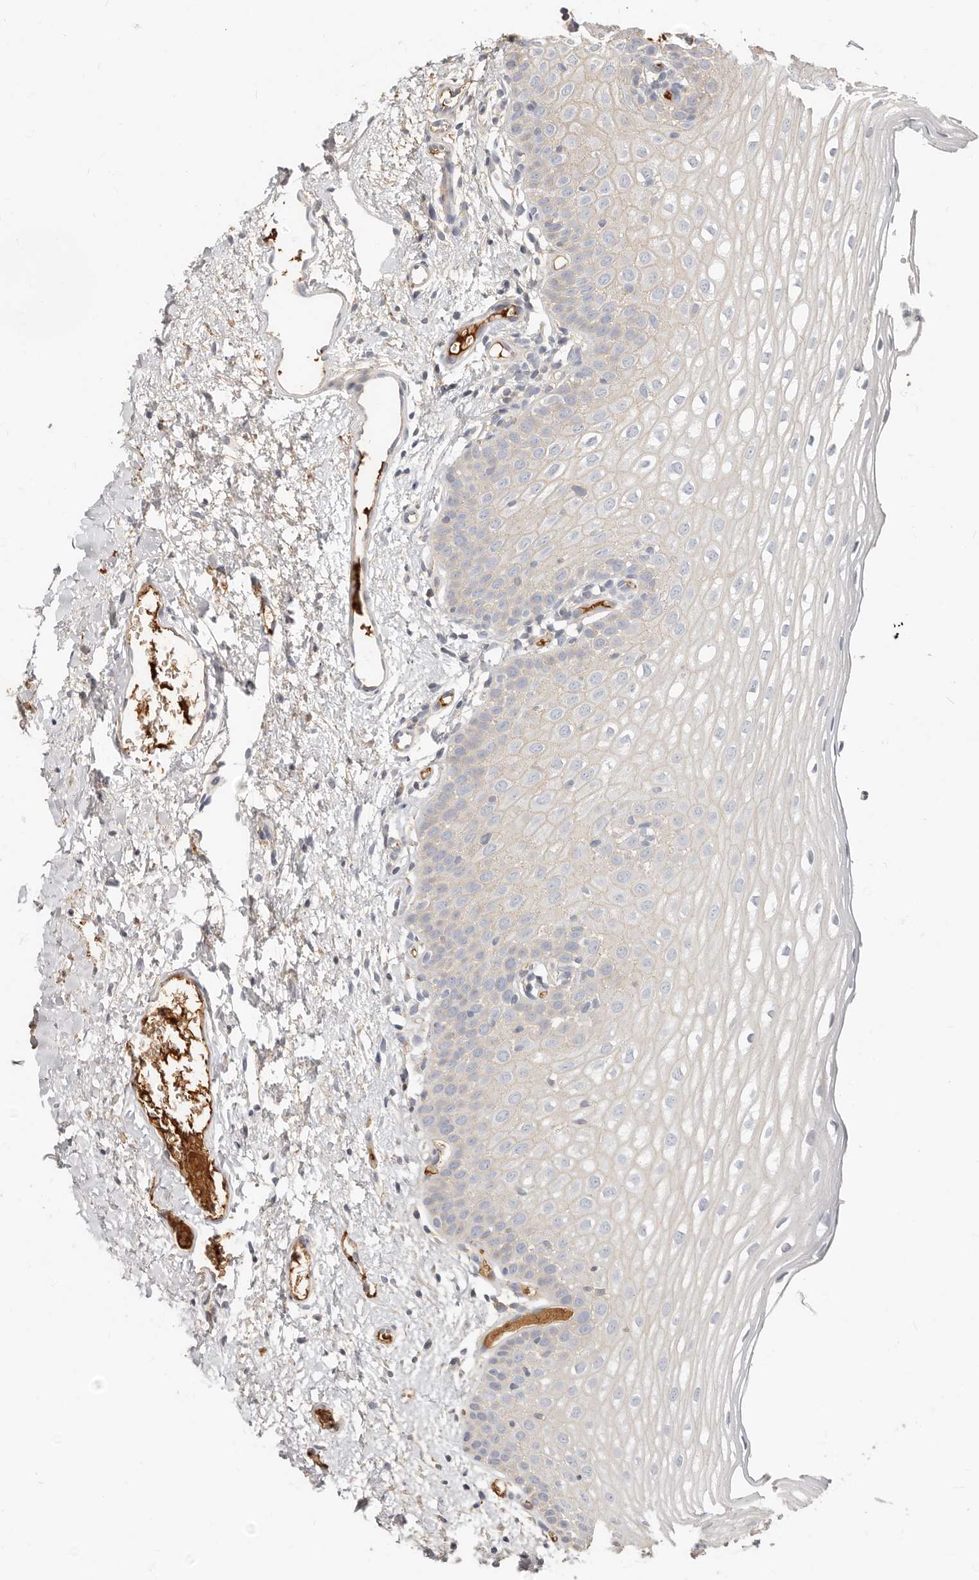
{"staining": {"intensity": "negative", "quantity": "none", "location": "none"}, "tissue": "oral mucosa", "cell_type": "Squamous epithelial cells", "image_type": "normal", "snomed": [{"axis": "morphology", "description": "Normal tissue, NOS"}, {"axis": "topography", "description": "Oral tissue"}], "caption": "Immunohistochemistry (IHC) histopathology image of benign human oral mucosa stained for a protein (brown), which demonstrates no expression in squamous epithelial cells. (DAB immunohistochemistry (IHC) with hematoxylin counter stain).", "gene": "MTFR2", "patient": {"sex": "female", "age": 56}}